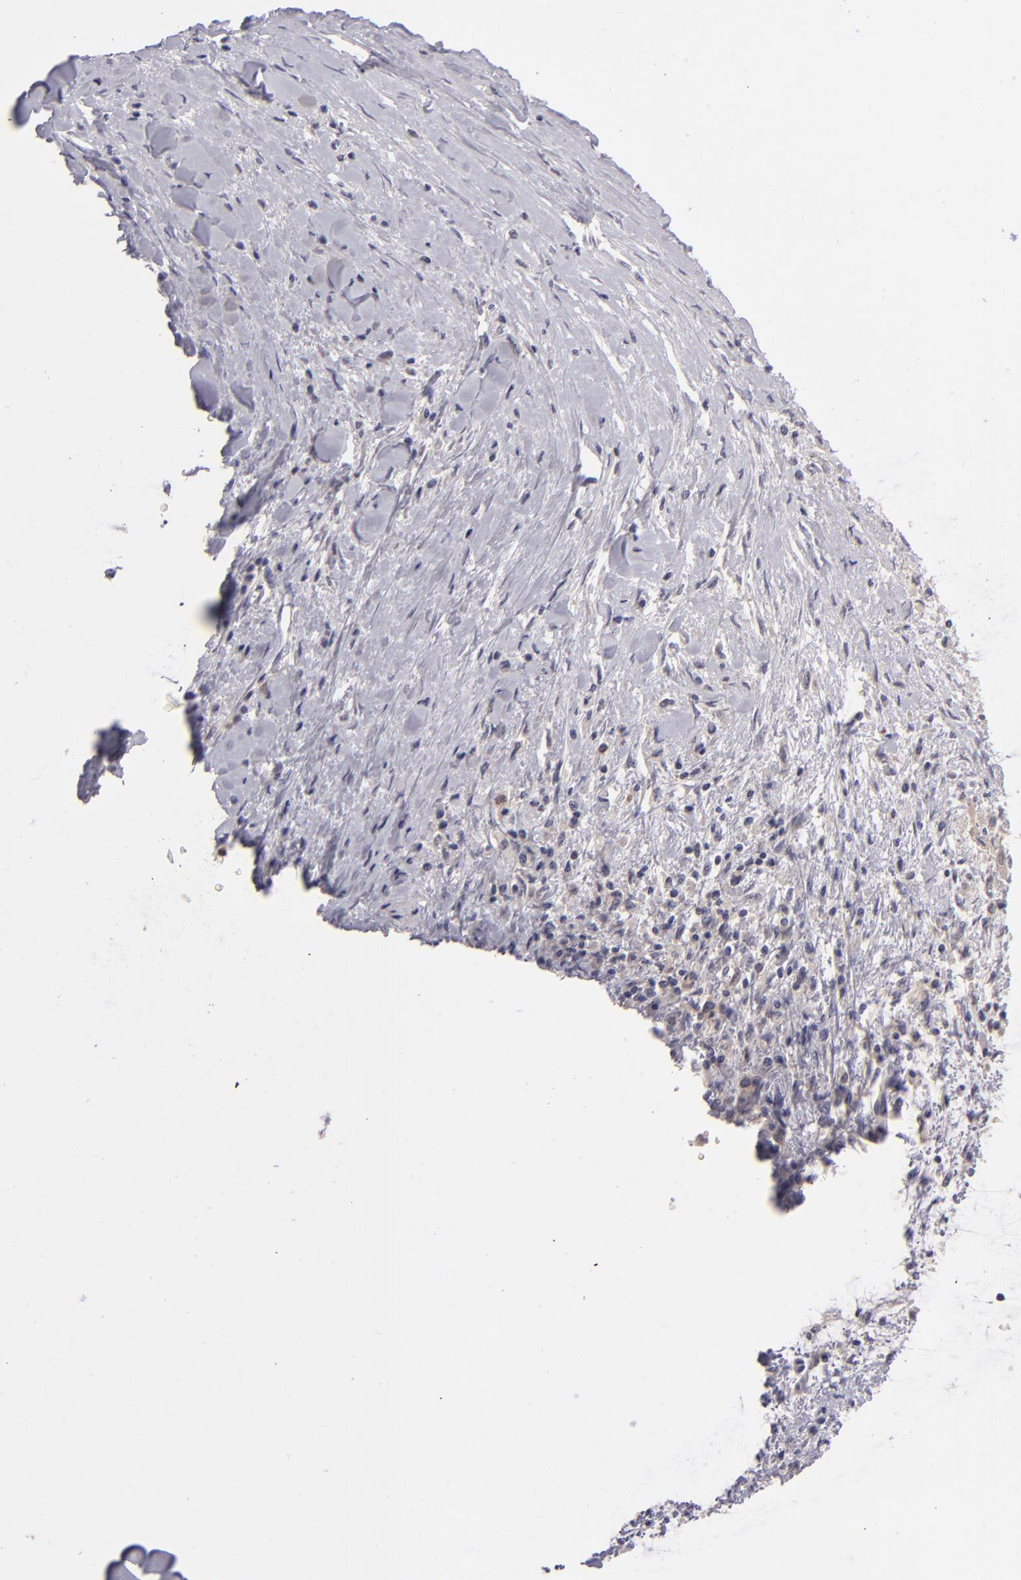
{"staining": {"intensity": "moderate", "quantity": ">75%", "location": "cytoplasmic/membranous"}, "tissue": "pancreatic cancer", "cell_type": "Tumor cells", "image_type": "cancer", "snomed": [{"axis": "morphology", "description": "Adenocarcinoma, NOS"}, {"axis": "topography", "description": "Pancreas"}], "caption": "Immunohistochemical staining of pancreatic cancer (adenocarcinoma) displays moderate cytoplasmic/membranous protein expression in approximately >75% of tumor cells.", "gene": "MMP10", "patient": {"sex": "female", "age": 64}}